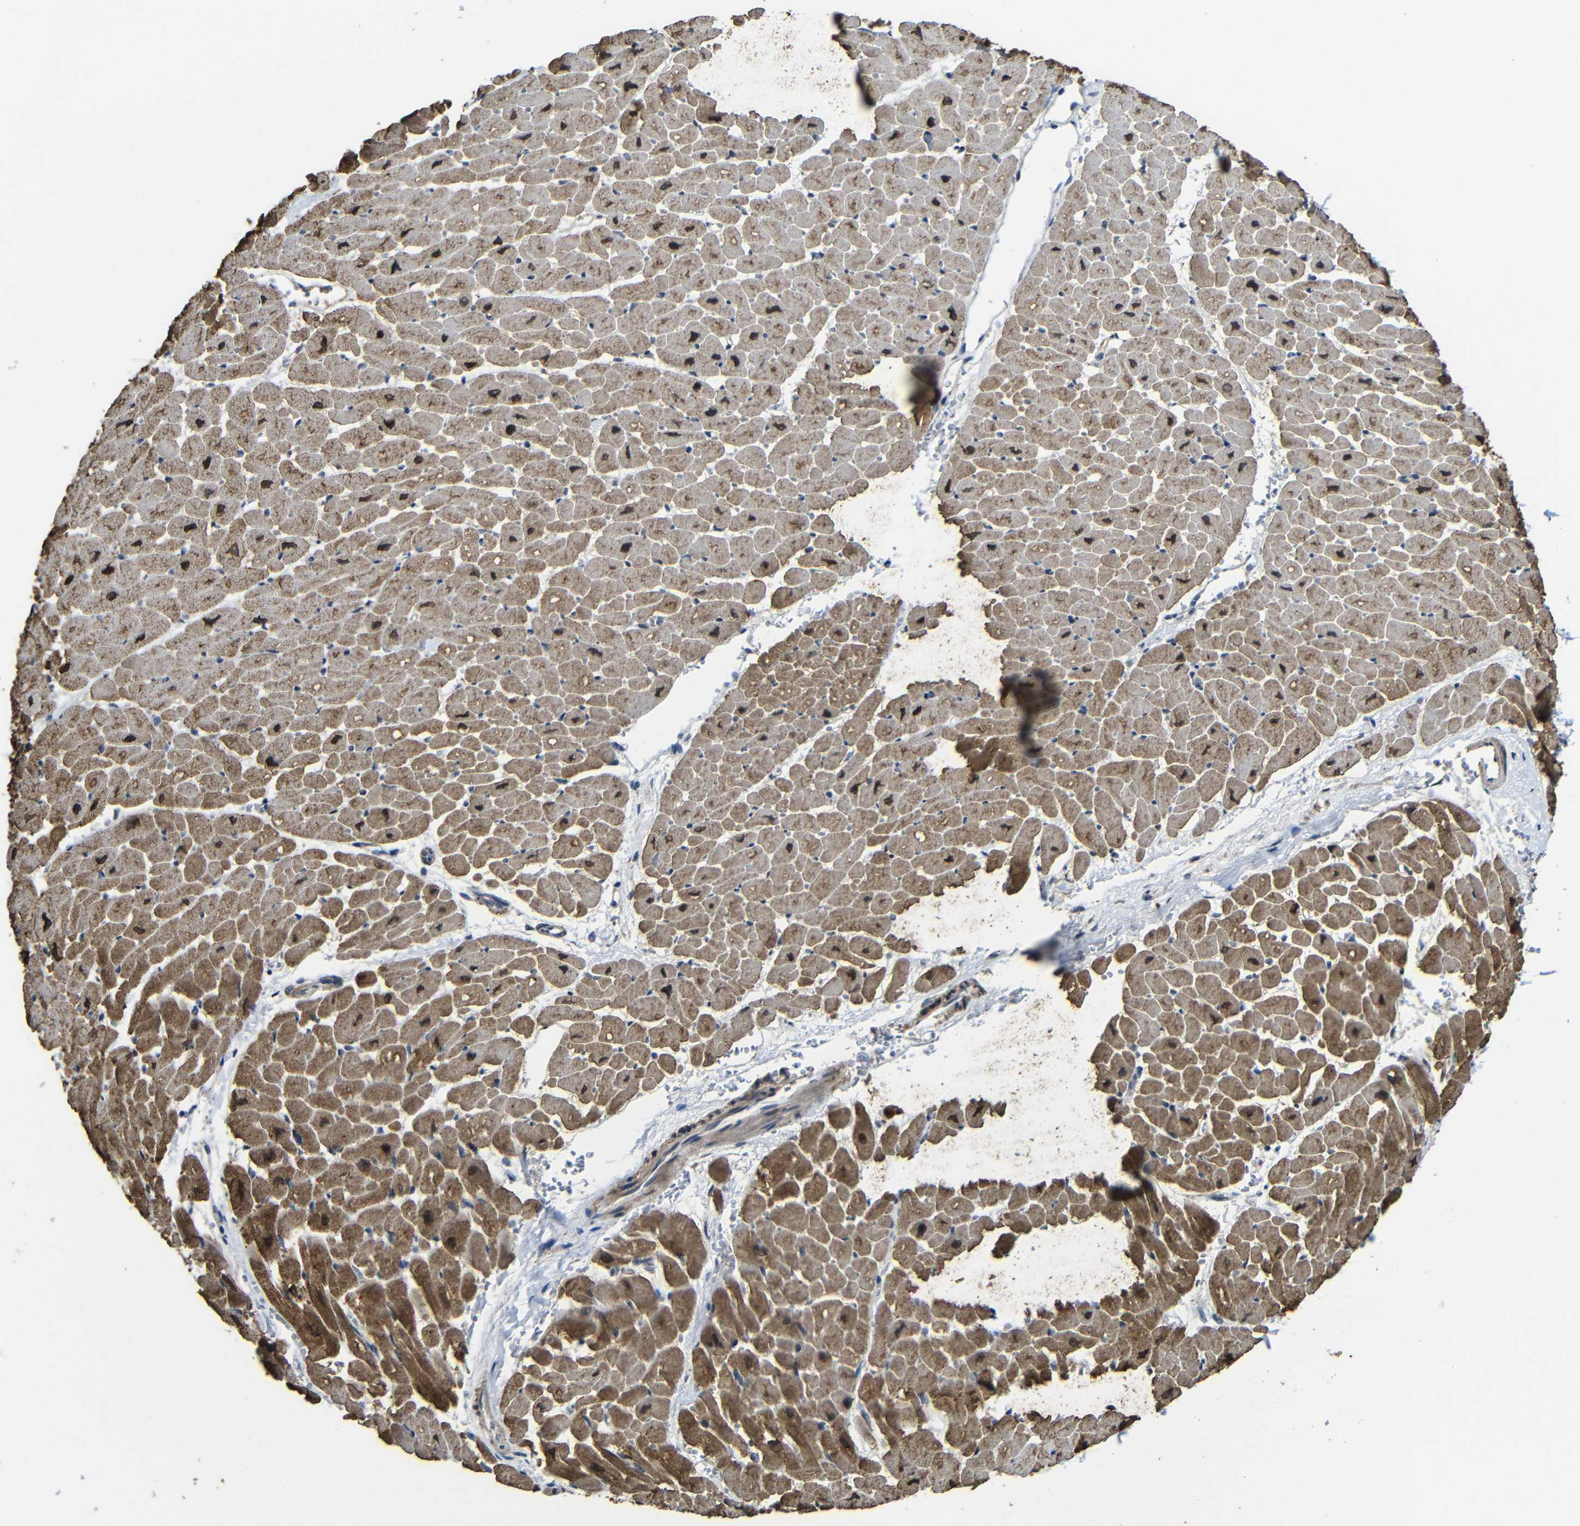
{"staining": {"intensity": "moderate", "quantity": "25%-75%", "location": "cytoplasmic/membranous,nuclear"}, "tissue": "heart muscle", "cell_type": "Cardiomyocytes", "image_type": "normal", "snomed": [{"axis": "morphology", "description": "Normal tissue, NOS"}, {"axis": "topography", "description": "Heart"}], "caption": "Unremarkable heart muscle was stained to show a protein in brown. There is medium levels of moderate cytoplasmic/membranous,nuclear expression in approximately 25%-75% of cardiomyocytes. (DAB IHC with brightfield microscopy, high magnification).", "gene": "FAM172A", "patient": {"sex": "male", "age": 45}}